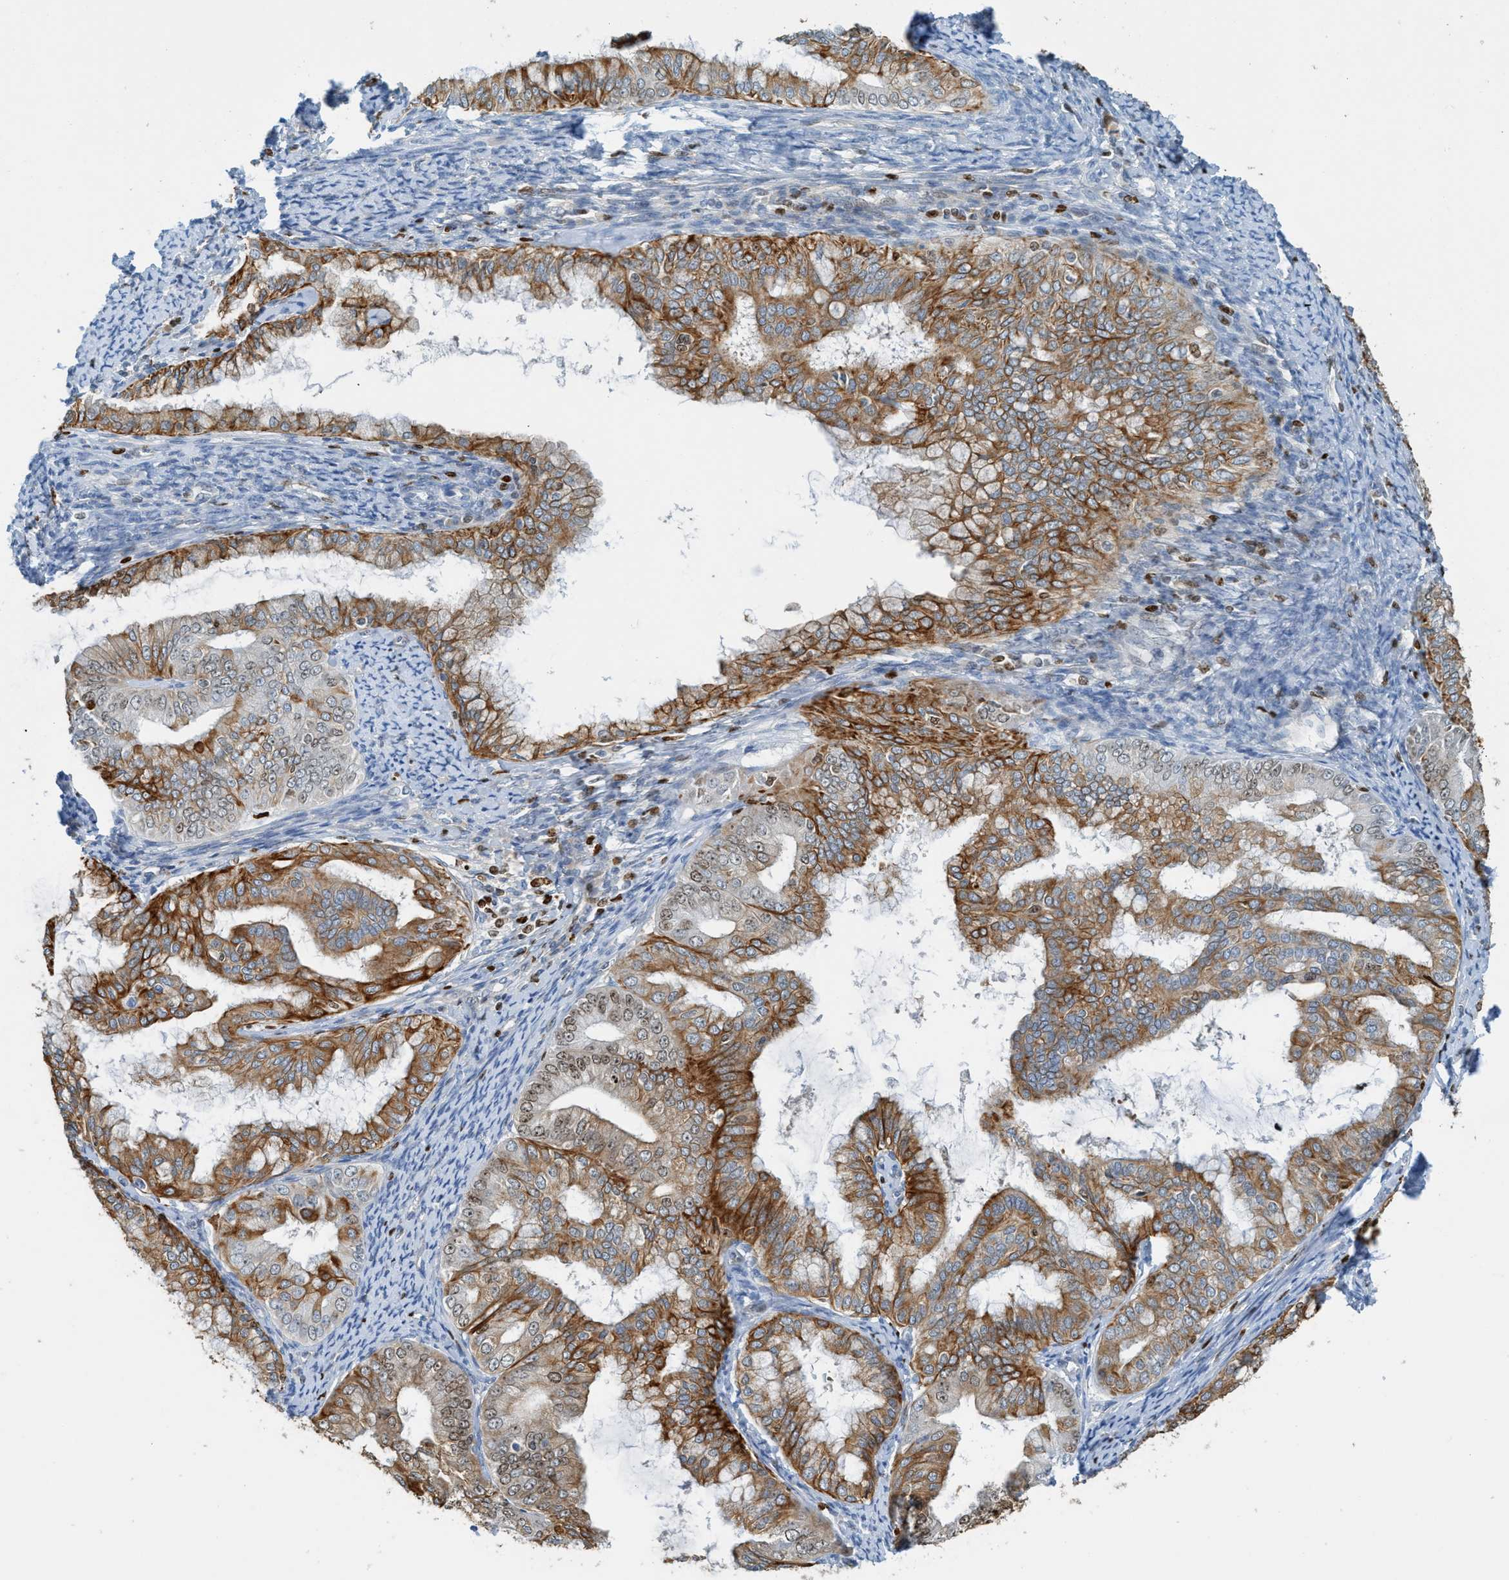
{"staining": {"intensity": "moderate", "quantity": ">75%", "location": "cytoplasmic/membranous,nuclear"}, "tissue": "endometrial cancer", "cell_type": "Tumor cells", "image_type": "cancer", "snomed": [{"axis": "morphology", "description": "Adenocarcinoma, NOS"}, {"axis": "topography", "description": "Endometrium"}], "caption": "Endometrial cancer was stained to show a protein in brown. There is medium levels of moderate cytoplasmic/membranous and nuclear expression in approximately >75% of tumor cells.", "gene": "SH3D19", "patient": {"sex": "female", "age": 63}}